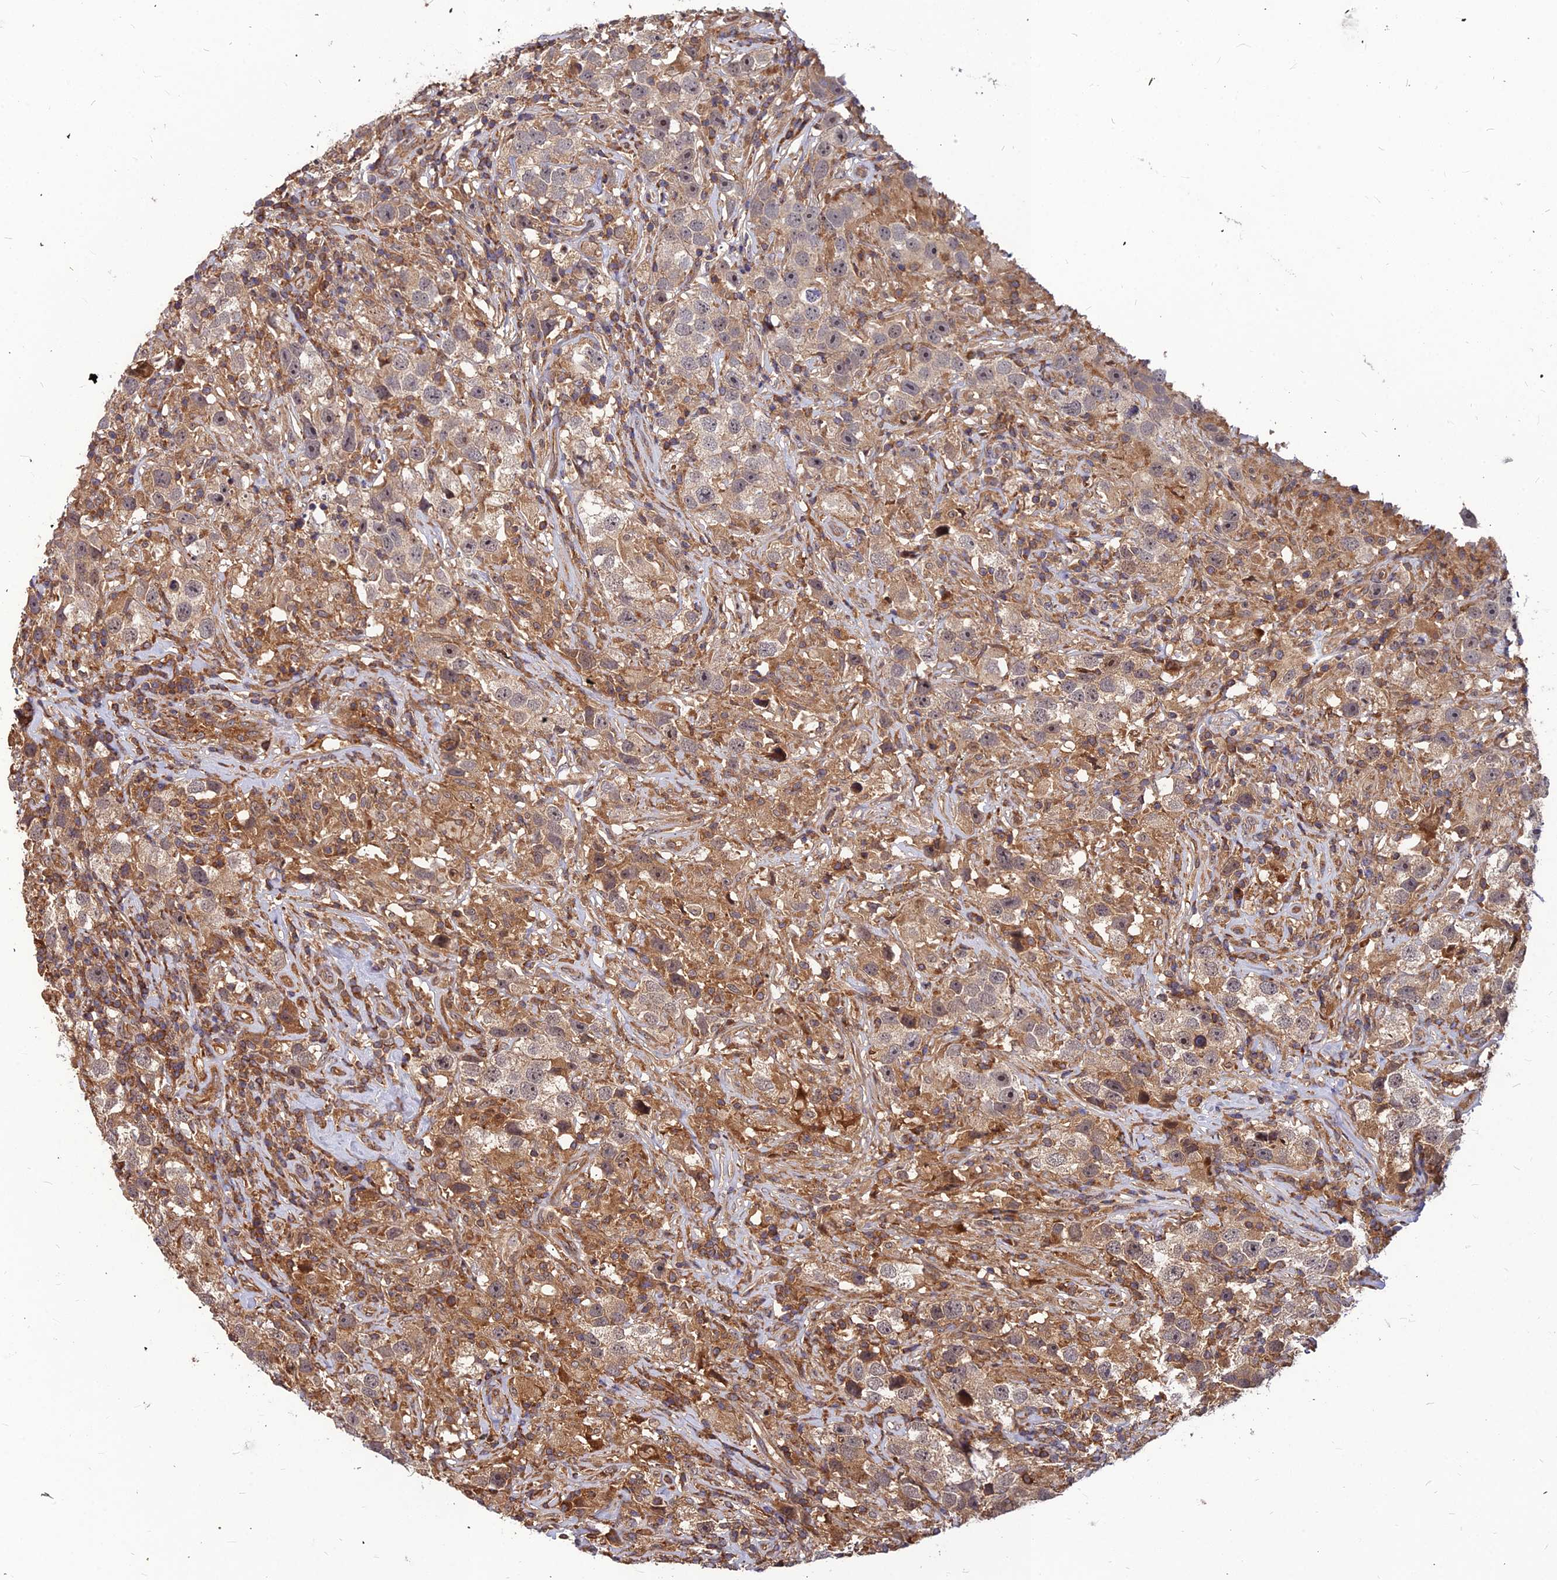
{"staining": {"intensity": "weak", "quantity": "25%-75%", "location": "cytoplasmic/membranous"}, "tissue": "testis cancer", "cell_type": "Tumor cells", "image_type": "cancer", "snomed": [{"axis": "morphology", "description": "Seminoma, NOS"}, {"axis": "topography", "description": "Testis"}], "caption": "Immunohistochemical staining of human seminoma (testis) reveals low levels of weak cytoplasmic/membranous protein positivity in about 25%-75% of tumor cells.", "gene": "ZNF467", "patient": {"sex": "male", "age": 49}}